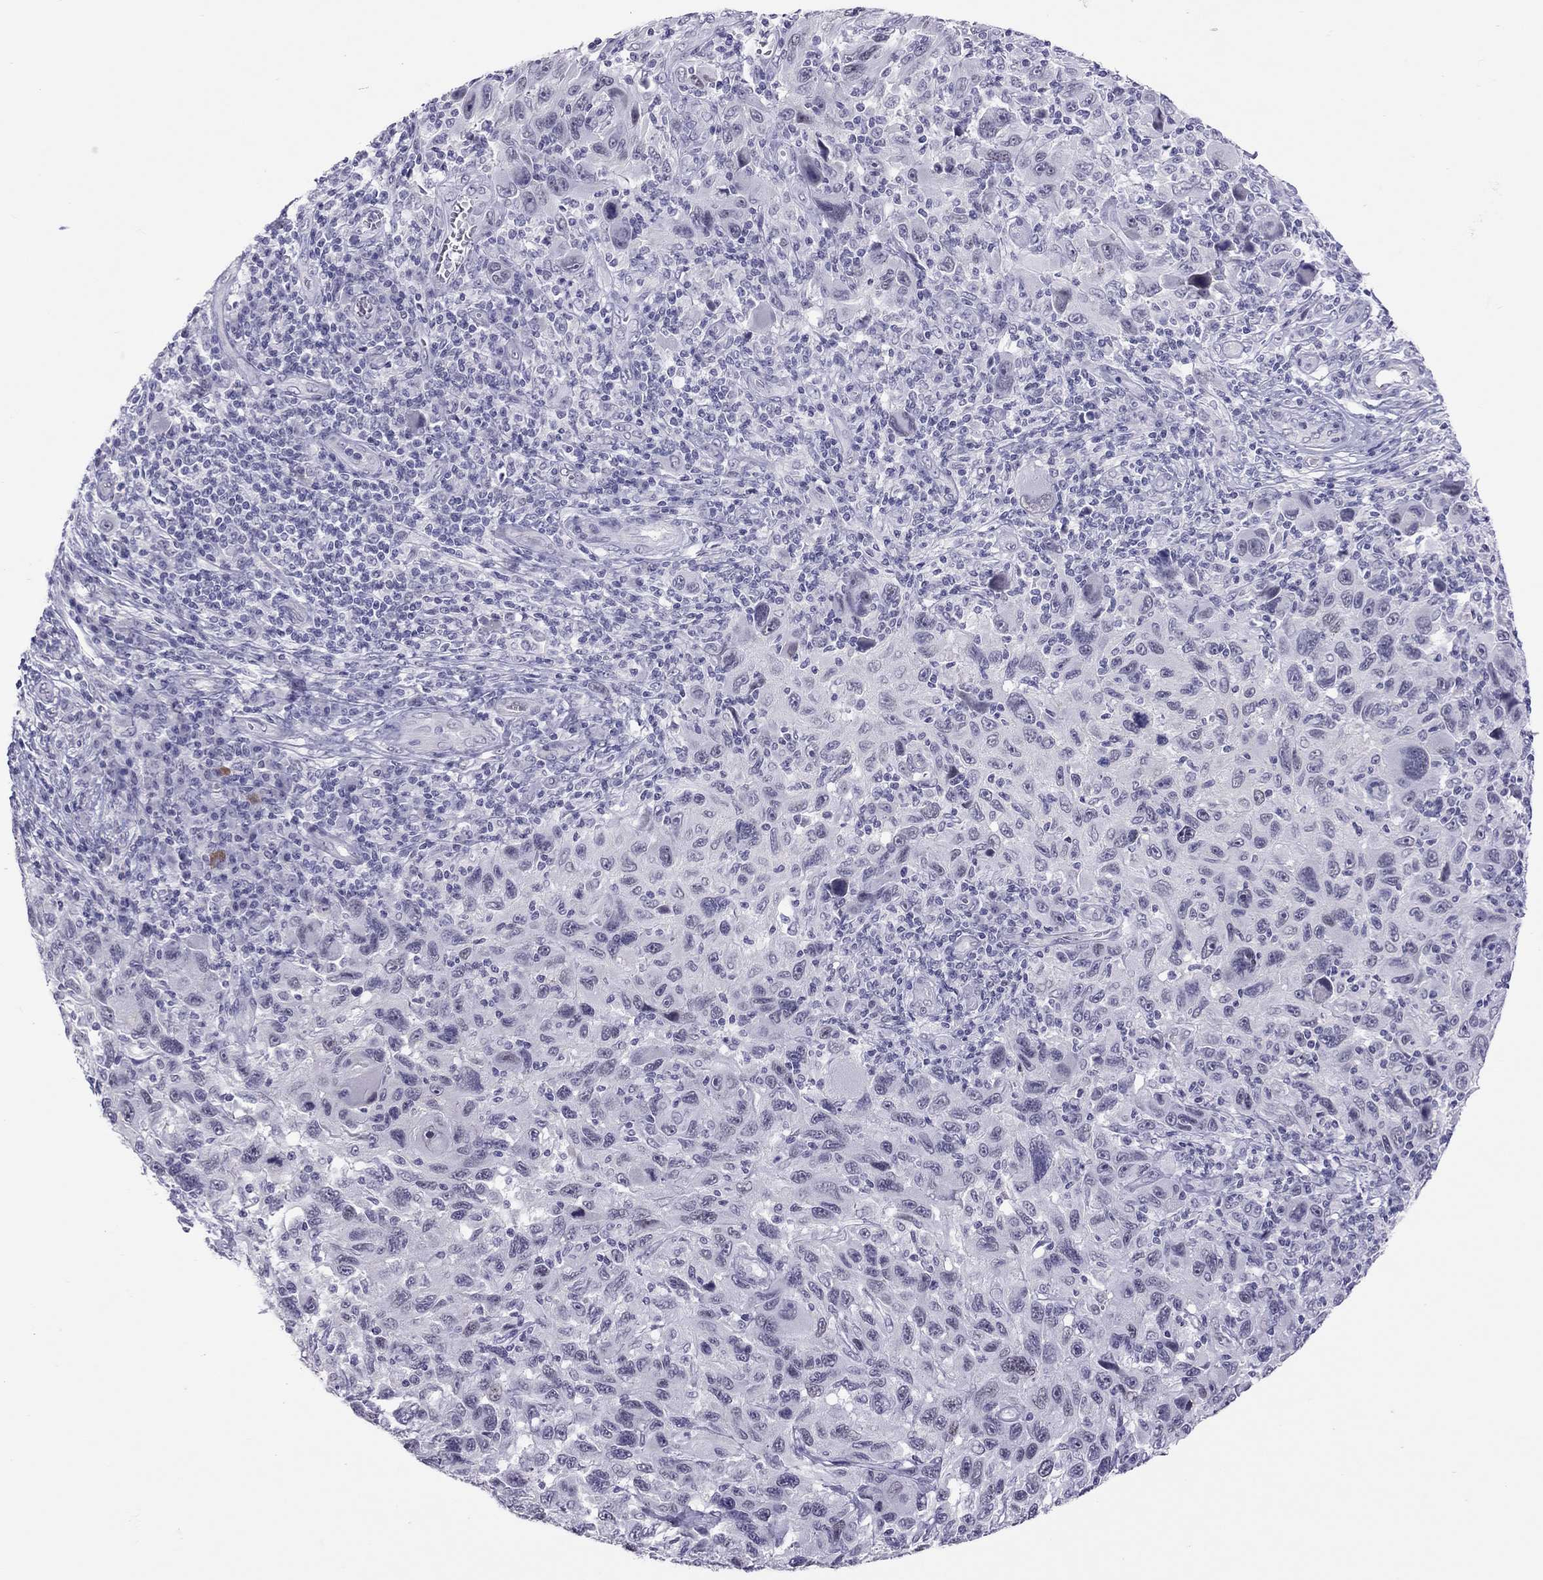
{"staining": {"intensity": "negative", "quantity": "none", "location": "none"}, "tissue": "melanoma", "cell_type": "Tumor cells", "image_type": "cancer", "snomed": [{"axis": "morphology", "description": "Malignant melanoma, NOS"}, {"axis": "topography", "description": "Skin"}], "caption": "This image is of malignant melanoma stained with IHC to label a protein in brown with the nuclei are counter-stained blue. There is no staining in tumor cells.", "gene": "JHY", "patient": {"sex": "male", "age": 53}}